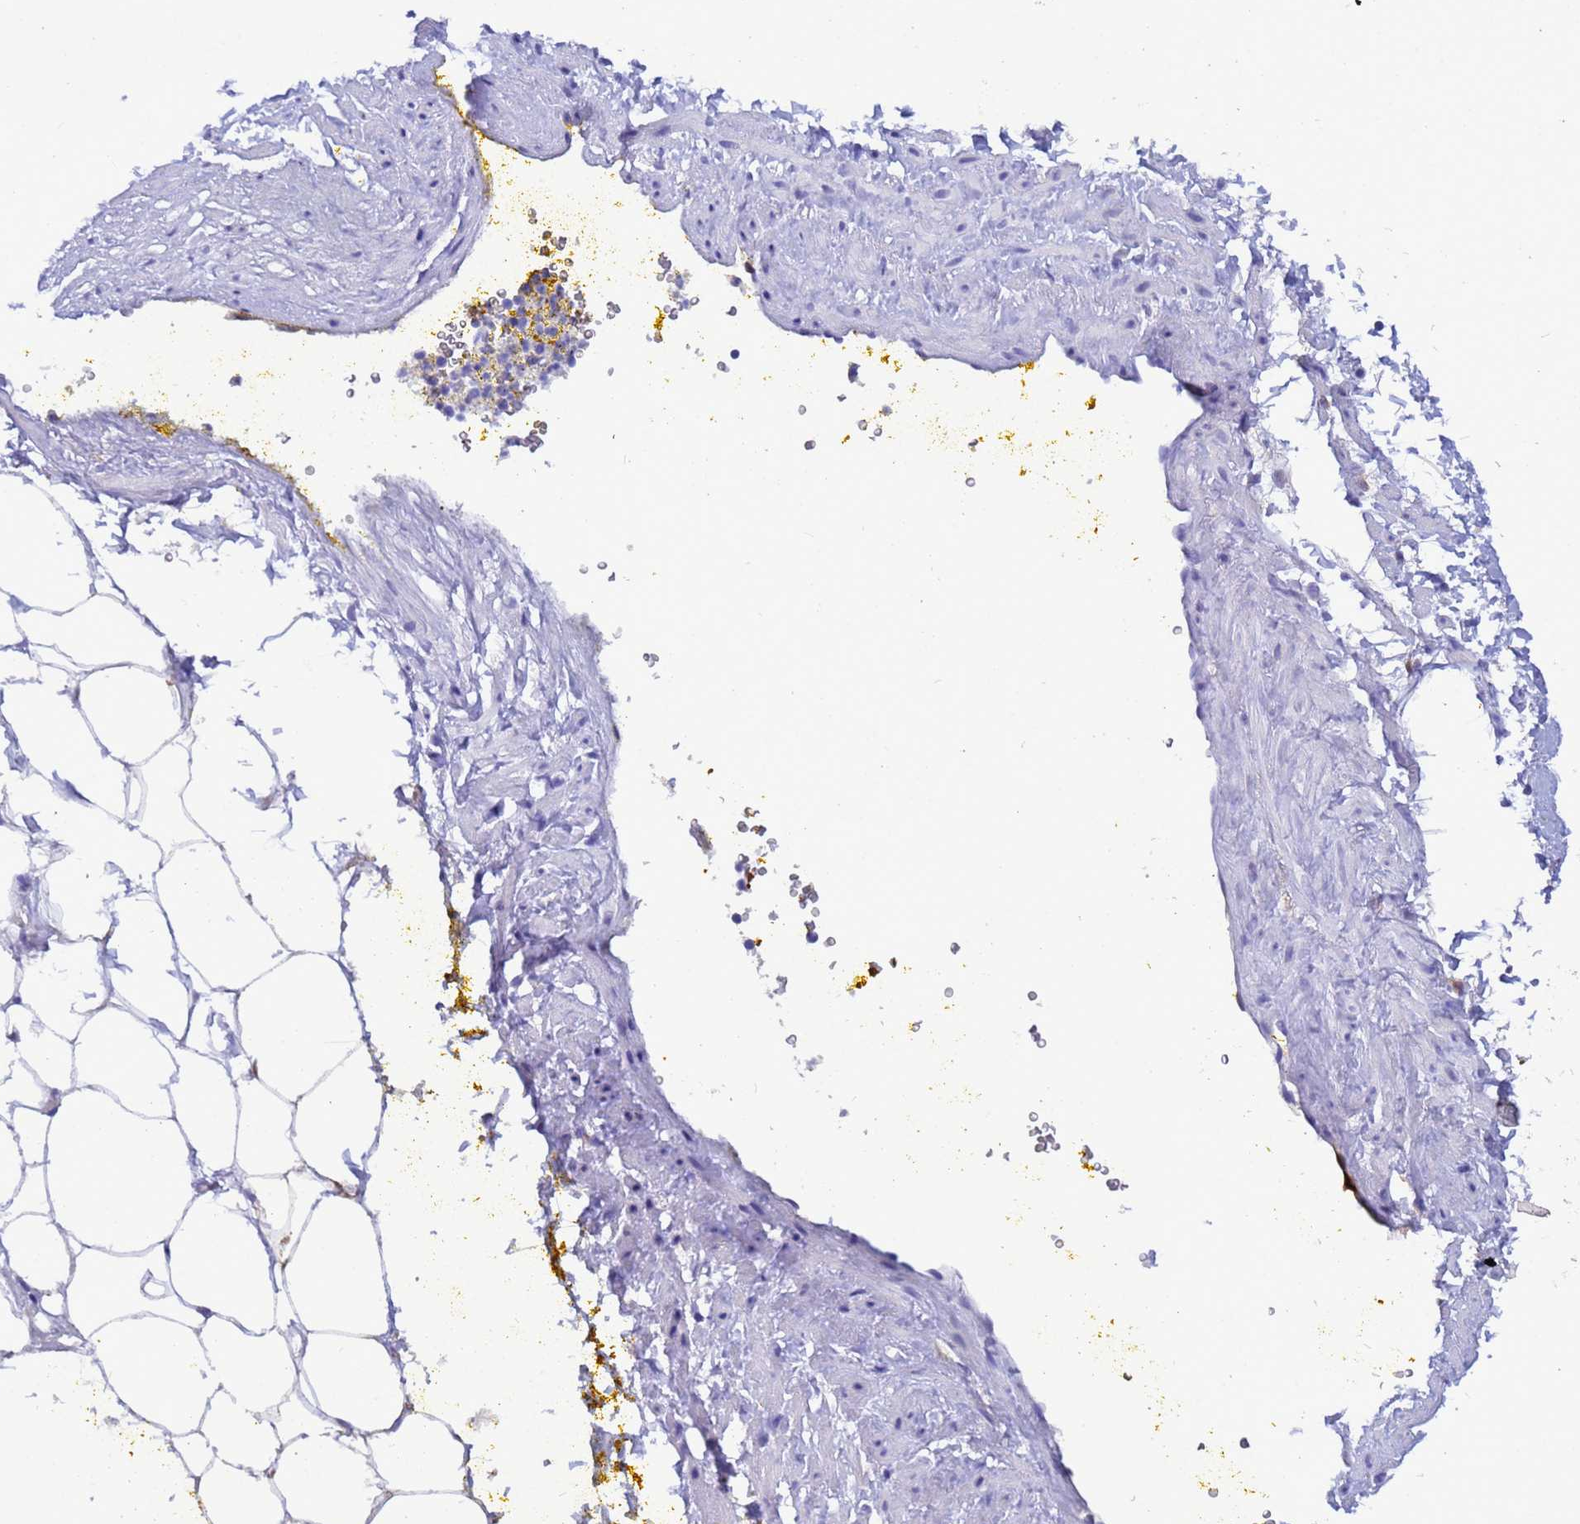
{"staining": {"intensity": "moderate", "quantity": "<25%", "location": "cytoplasmic/membranous,nuclear"}, "tissue": "adipose tissue", "cell_type": "Adipocytes", "image_type": "normal", "snomed": [{"axis": "morphology", "description": "Normal tissue, NOS"}, {"axis": "morphology", "description": "Adenocarcinoma, Low grade"}, {"axis": "topography", "description": "Prostate"}, {"axis": "topography", "description": "Peripheral nerve tissue"}], "caption": "The immunohistochemical stain labels moderate cytoplasmic/membranous,nuclear staining in adipocytes of unremarkable adipose tissue.", "gene": "AKR1C2", "patient": {"sex": "male", "age": 63}}